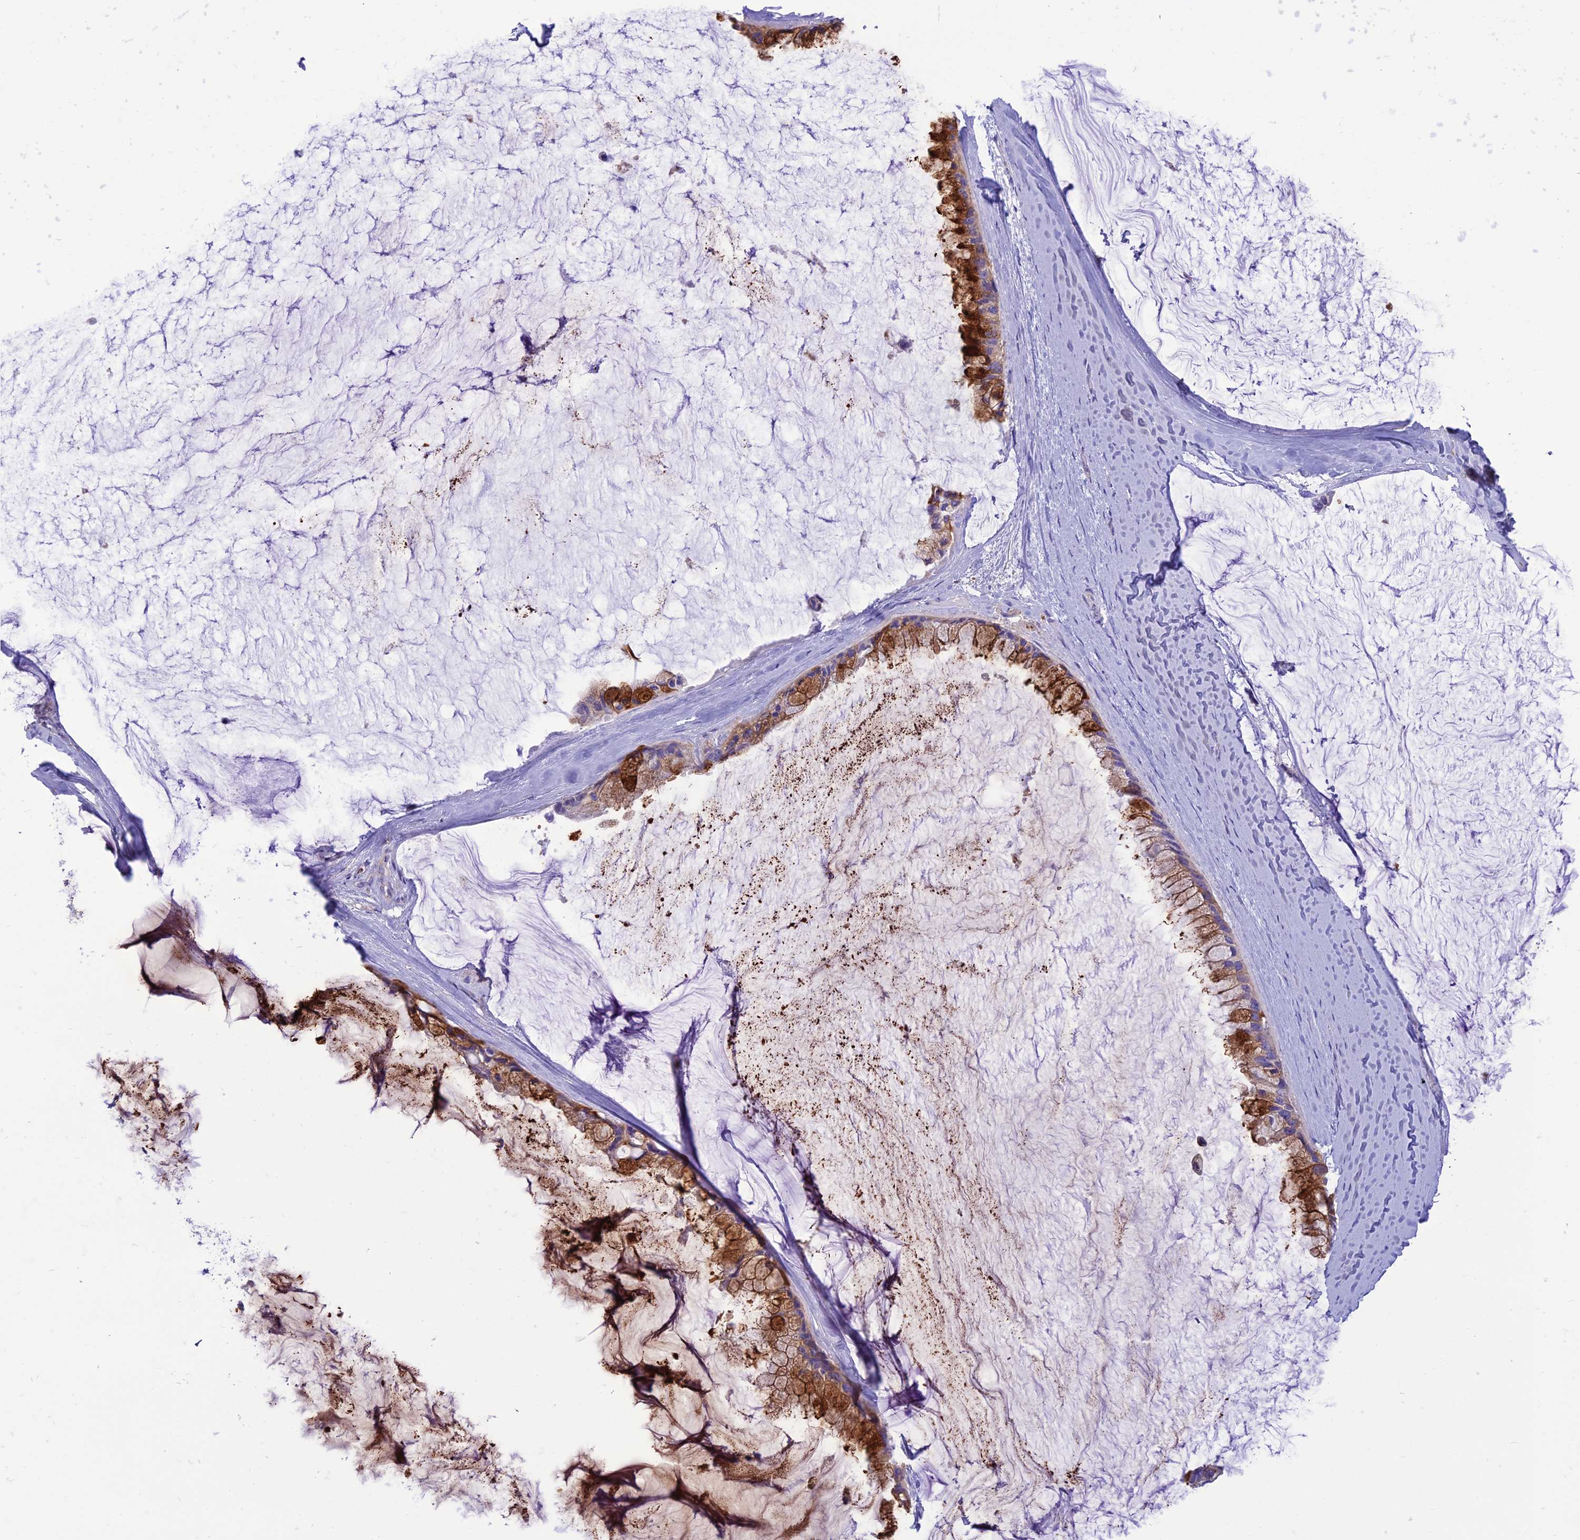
{"staining": {"intensity": "strong", "quantity": ">75%", "location": "cytoplasmic/membranous"}, "tissue": "ovarian cancer", "cell_type": "Tumor cells", "image_type": "cancer", "snomed": [{"axis": "morphology", "description": "Cystadenocarcinoma, mucinous, NOS"}, {"axis": "topography", "description": "Ovary"}], "caption": "Human ovarian cancer (mucinous cystadenocarcinoma) stained with a brown dye reveals strong cytoplasmic/membranous positive staining in approximately >75% of tumor cells.", "gene": "DHDH", "patient": {"sex": "female", "age": 39}}